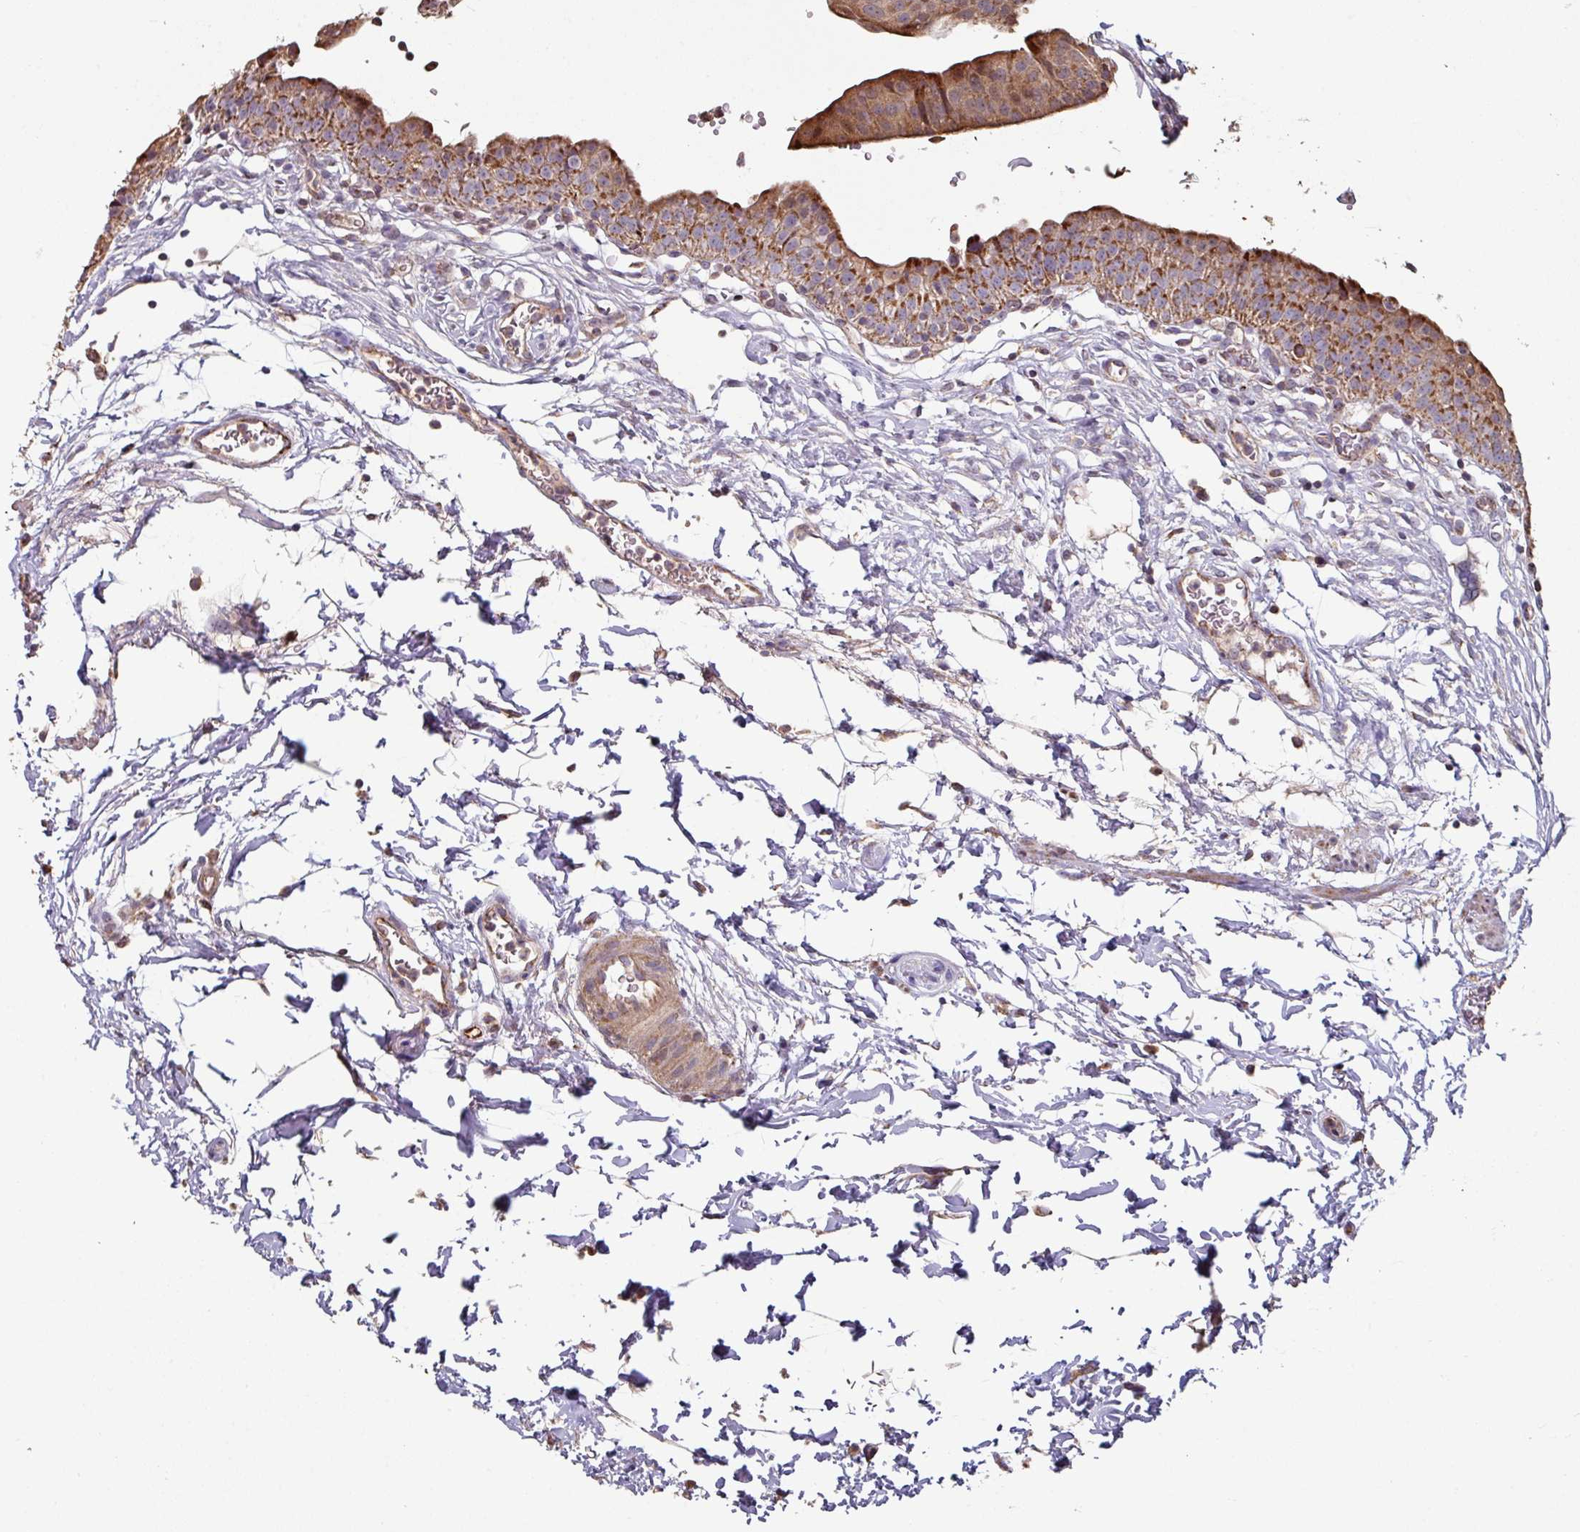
{"staining": {"intensity": "moderate", "quantity": ">75%", "location": "cytoplasmic/membranous"}, "tissue": "urinary bladder", "cell_type": "Urothelial cells", "image_type": "normal", "snomed": [{"axis": "morphology", "description": "Normal tissue, NOS"}, {"axis": "topography", "description": "Urinary bladder"}, {"axis": "topography", "description": "Peripheral nerve tissue"}], "caption": "Urothelial cells show moderate cytoplasmic/membranous staining in approximately >75% of cells in benign urinary bladder.", "gene": "OR2D3", "patient": {"sex": "male", "age": 55}}